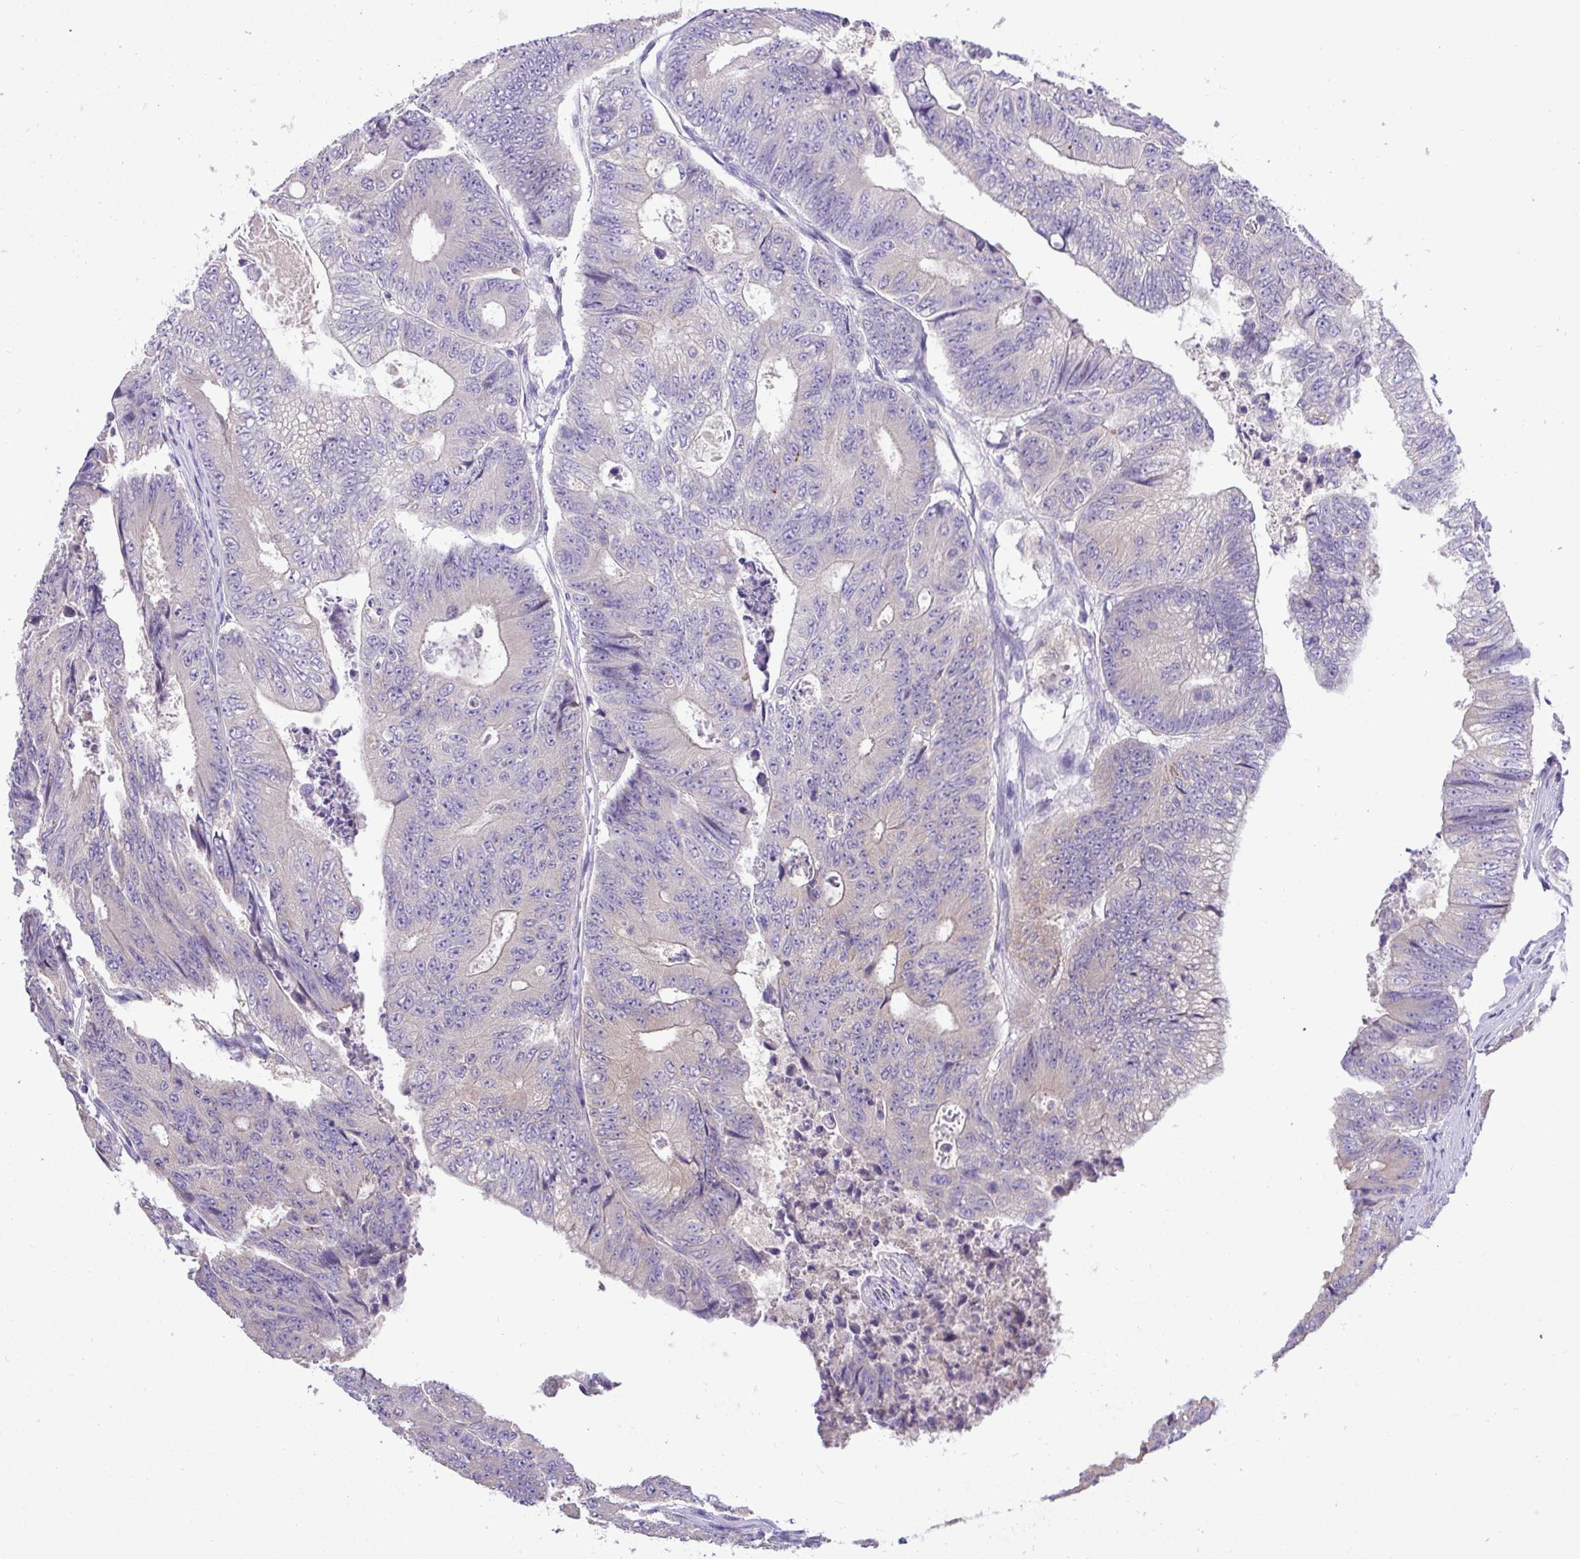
{"staining": {"intensity": "weak", "quantity": "<25%", "location": "cytoplasmic/membranous"}, "tissue": "colorectal cancer", "cell_type": "Tumor cells", "image_type": "cancer", "snomed": [{"axis": "morphology", "description": "Adenocarcinoma, NOS"}, {"axis": "topography", "description": "Colon"}], "caption": "The micrograph exhibits no staining of tumor cells in adenocarcinoma (colorectal).", "gene": "ST8SIA2", "patient": {"sex": "female", "age": 48}}